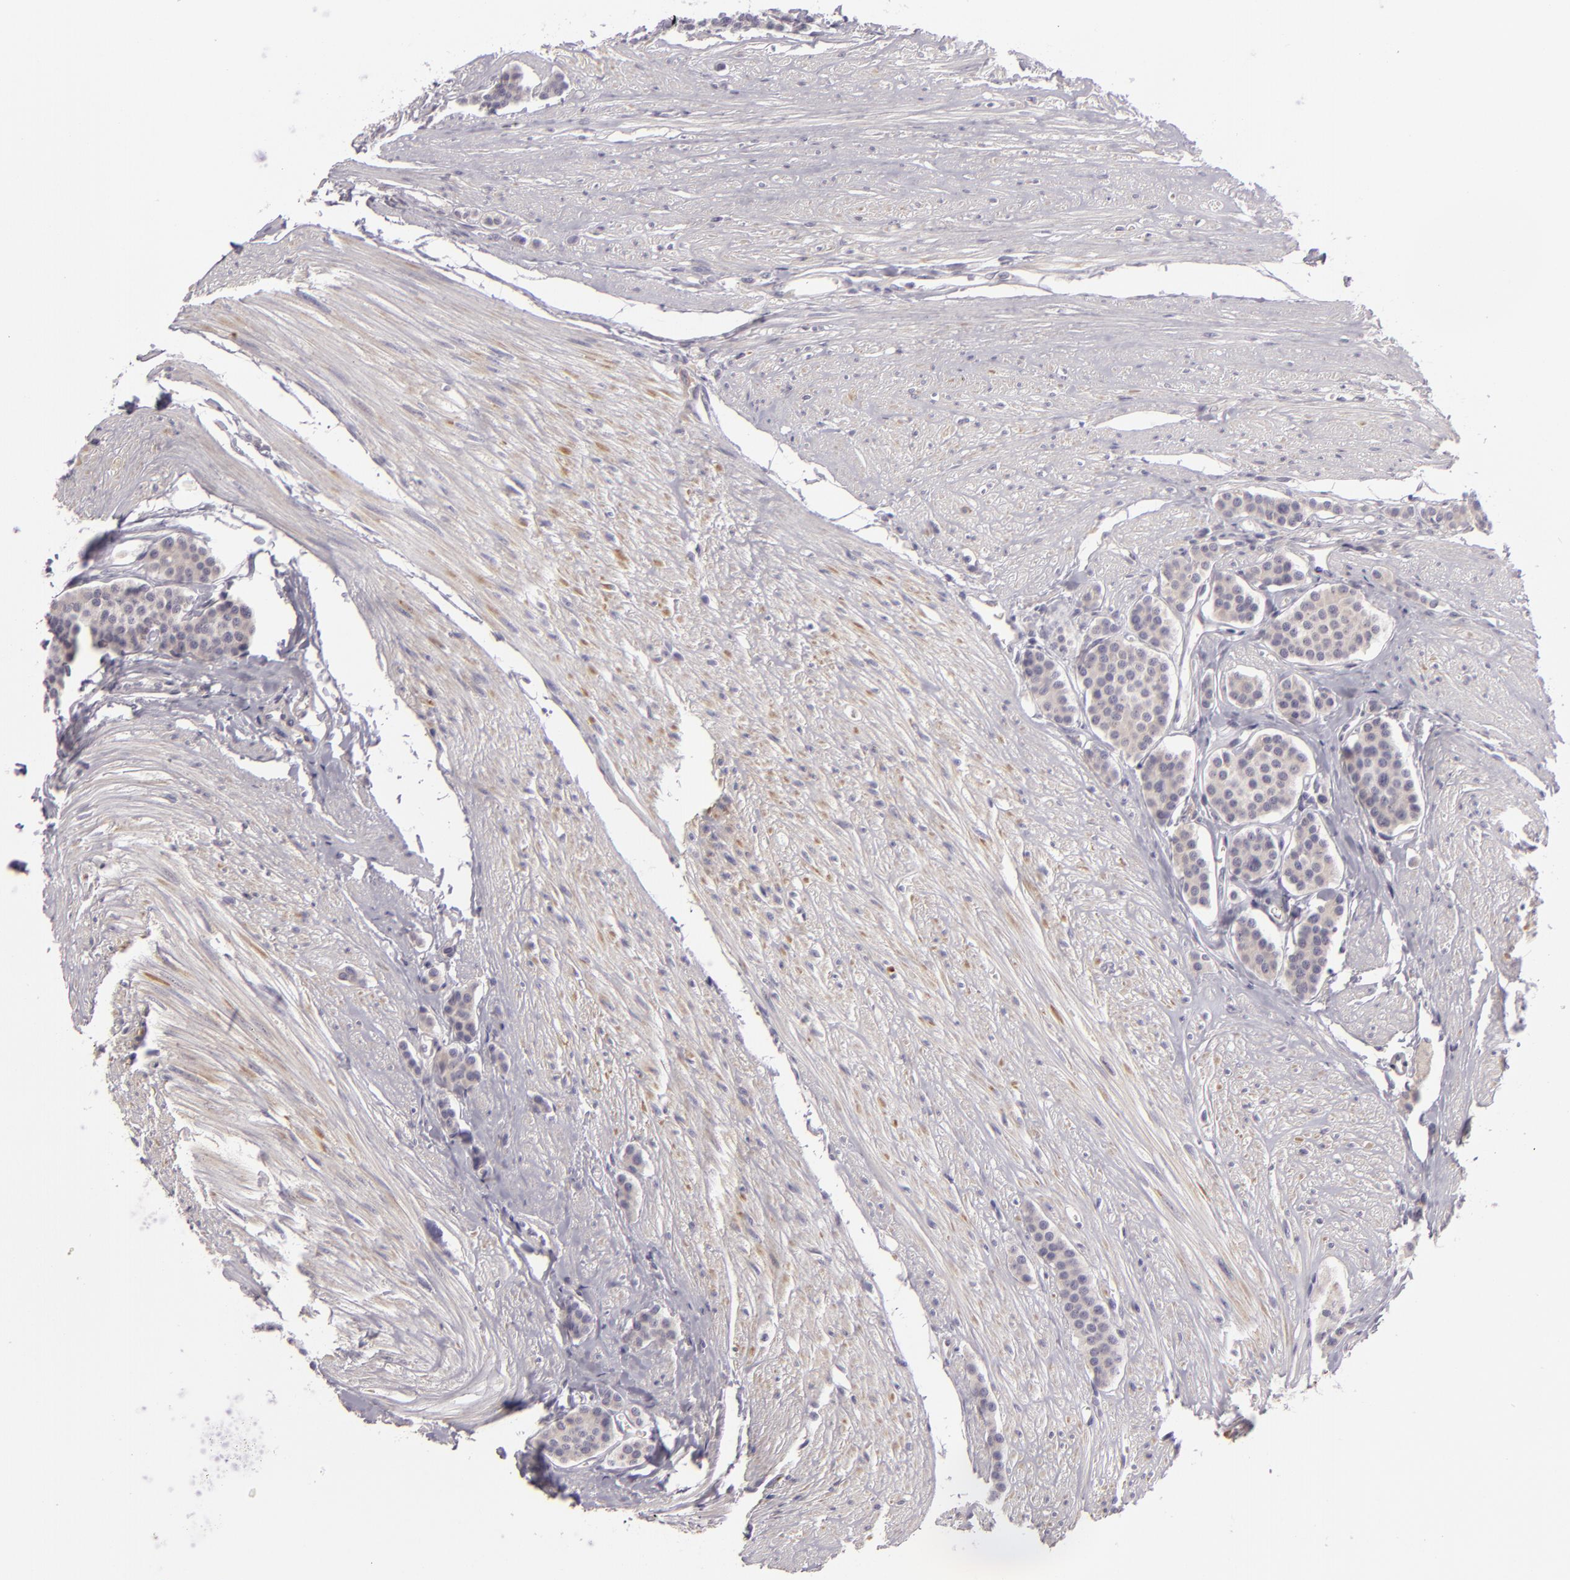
{"staining": {"intensity": "negative", "quantity": "none", "location": "none"}, "tissue": "carcinoid", "cell_type": "Tumor cells", "image_type": "cancer", "snomed": [{"axis": "morphology", "description": "Carcinoid, malignant, NOS"}, {"axis": "topography", "description": "Small intestine"}], "caption": "Human carcinoid stained for a protein using immunohistochemistry (IHC) displays no expression in tumor cells.", "gene": "EGFL6", "patient": {"sex": "male", "age": 60}}